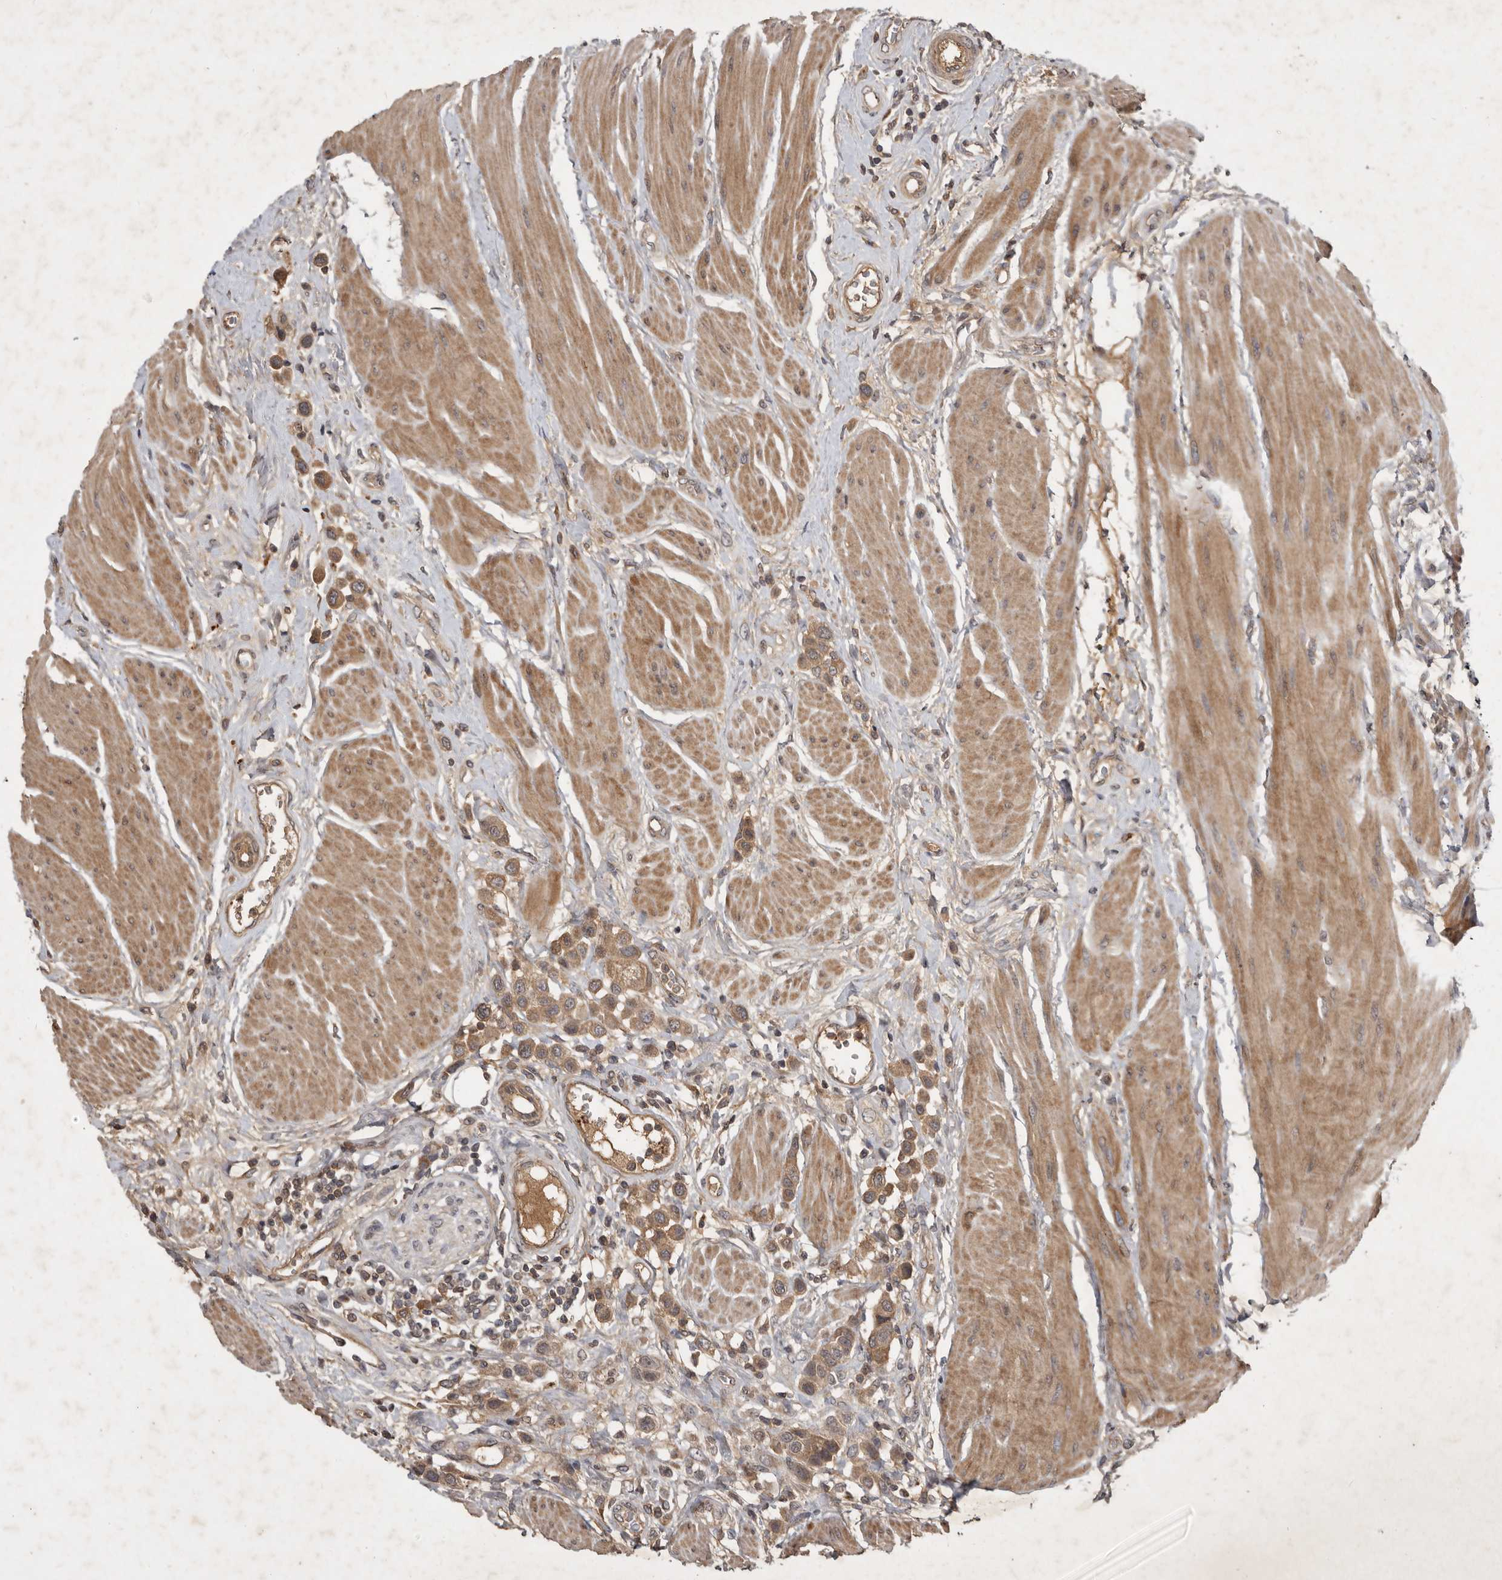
{"staining": {"intensity": "moderate", "quantity": ">75%", "location": "cytoplasmic/membranous"}, "tissue": "urothelial cancer", "cell_type": "Tumor cells", "image_type": "cancer", "snomed": [{"axis": "morphology", "description": "Urothelial carcinoma, High grade"}, {"axis": "topography", "description": "Urinary bladder"}], "caption": "Immunohistochemistry (IHC) photomicrograph of urothelial carcinoma (high-grade) stained for a protein (brown), which displays medium levels of moderate cytoplasmic/membranous positivity in about >75% of tumor cells.", "gene": "DNAJC28", "patient": {"sex": "male", "age": 50}}